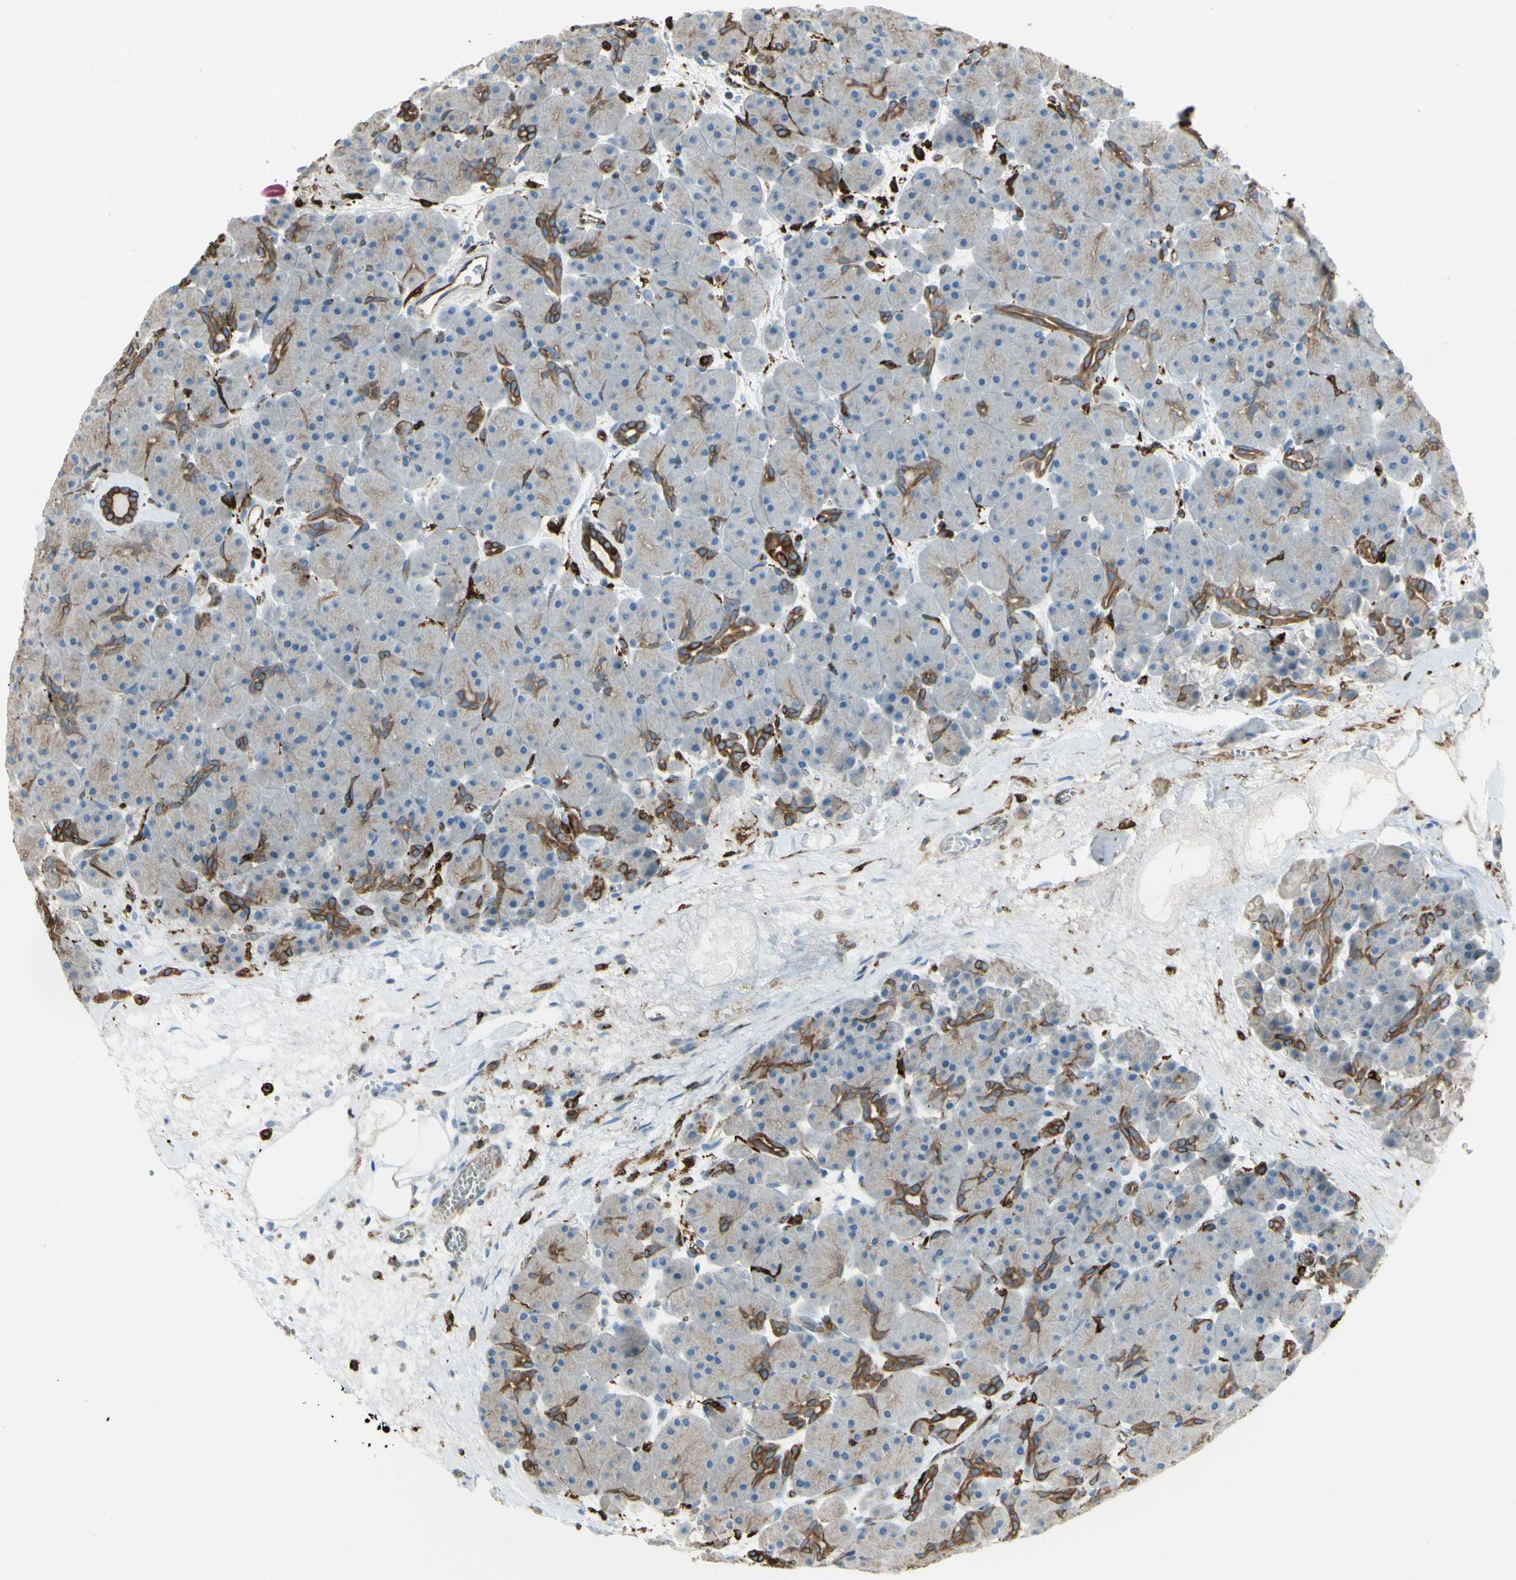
{"staining": {"intensity": "moderate", "quantity": "<25%", "location": "cytoplasmic/membranous"}, "tissue": "pancreas", "cell_type": "Exocrine glandular cells", "image_type": "normal", "snomed": [{"axis": "morphology", "description": "Normal tissue, NOS"}, {"axis": "topography", "description": "Pancreas"}], "caption": "Protein expression analysis of normal human pancreas reveals moderate cytoplasmic/membranous expression in approximately <25% of exocrine glandular cells. Immunohistochemistry stains the protein of interest in brown and the nuclei are stained blue.", "gene": "CD74", "patient": {"sex": "male", "age": 66}}